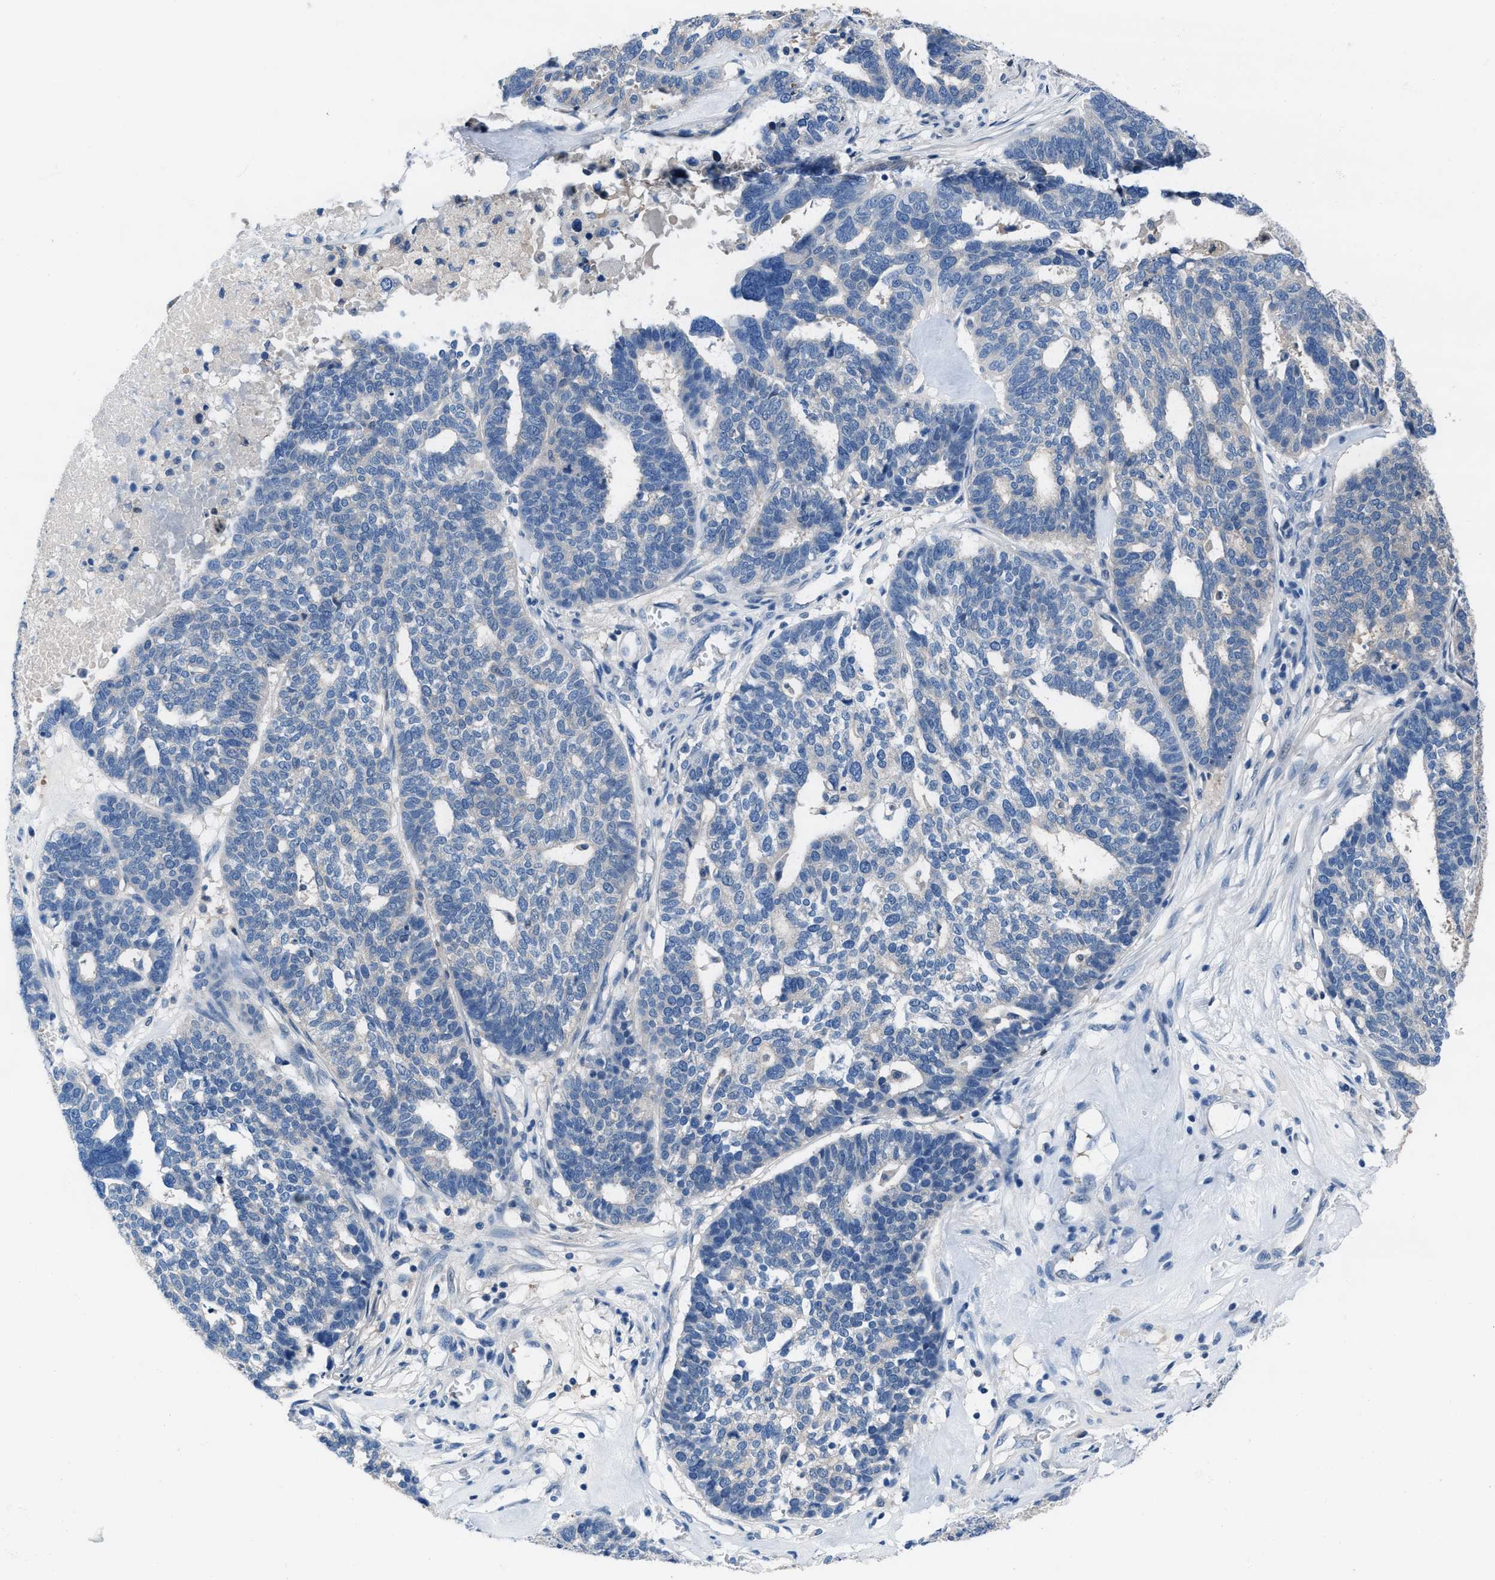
{"staining": {"intensity": "negative", "quantity": "none", "location": "none"}, "tissue": "ovarian cancer", "cell_type": "Tumor cells", "image_type": "cancer", "snomed": [{"axis": "morphology", "description": "Cystadenocarcinoma, serous, NOS"}, {"axis": "topography", "description": "Ovary"}], "caption": "Ovarian cancer (serous cystadenocarcinoma) stained for a protein using IHC exhibits no staining tumor cells.", "gene": "NUDT5", "patient": {"sex": "female", "age": 59}}